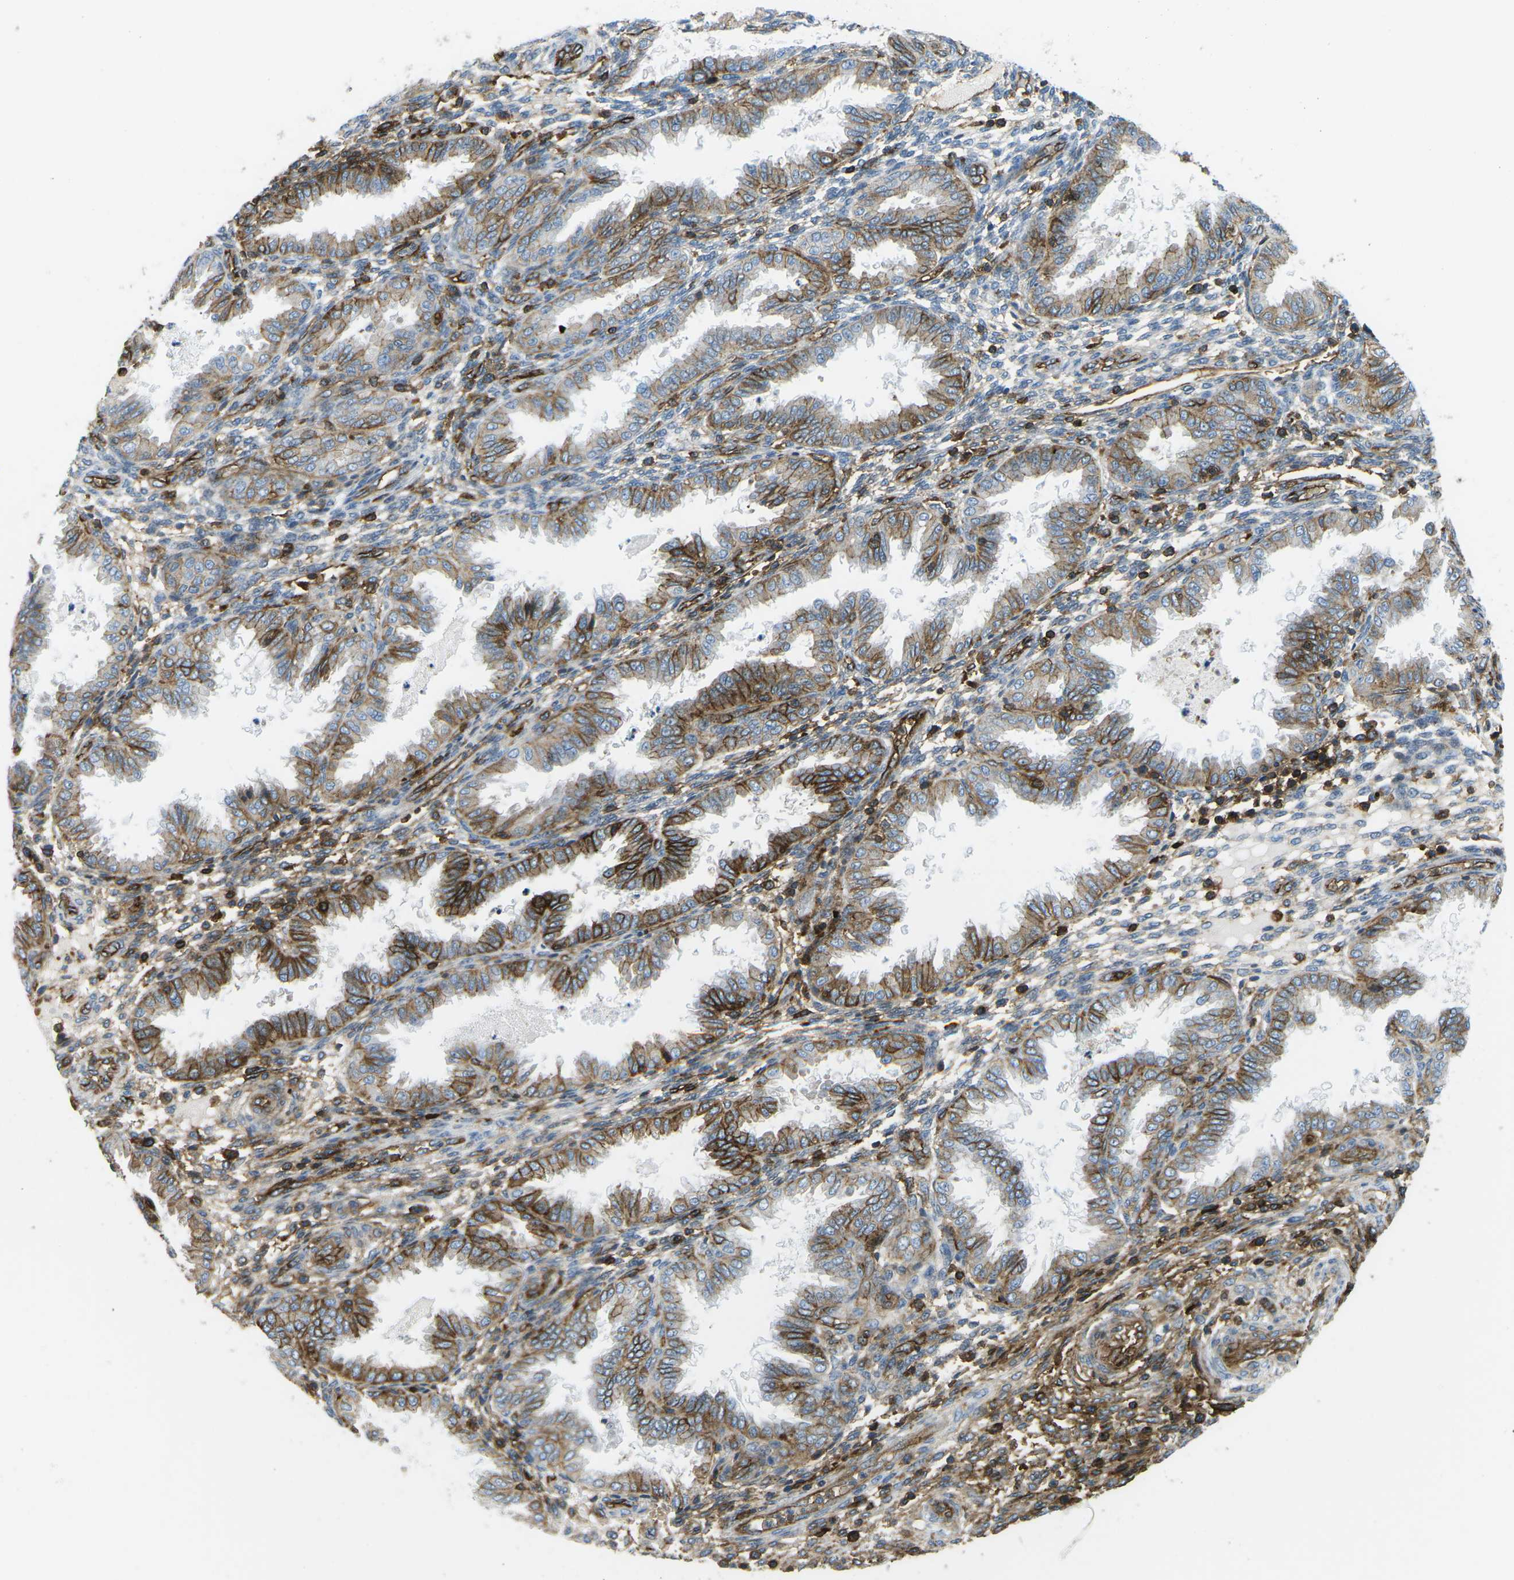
{"staining": {"intensity": "strong", "quantity": "<25%", "location": "cytoplasmic/membranous"}, "tissue": "endometrium", "cell_type": "Cells in endometrial stroma", "image_type": "normal", "snomed": [{"axis": "morphology", "description": "Normal tissue, NOS"}, {"axis": "topography", "description": "Endometrium"}], "caption": "Brown immunohistochemical staining in benign endometrium demonstrates strong cytoplasmic/membranous expression in about <25% of cells in endometrial stroma. Using DAB (3,3'-diaminobenzidine) (brown) and hematoxylin (blue) stains, captured at high magnification using brightfield microscopy.", "gene": "HLA", "patient": {"sex": "female", "age": 33}}